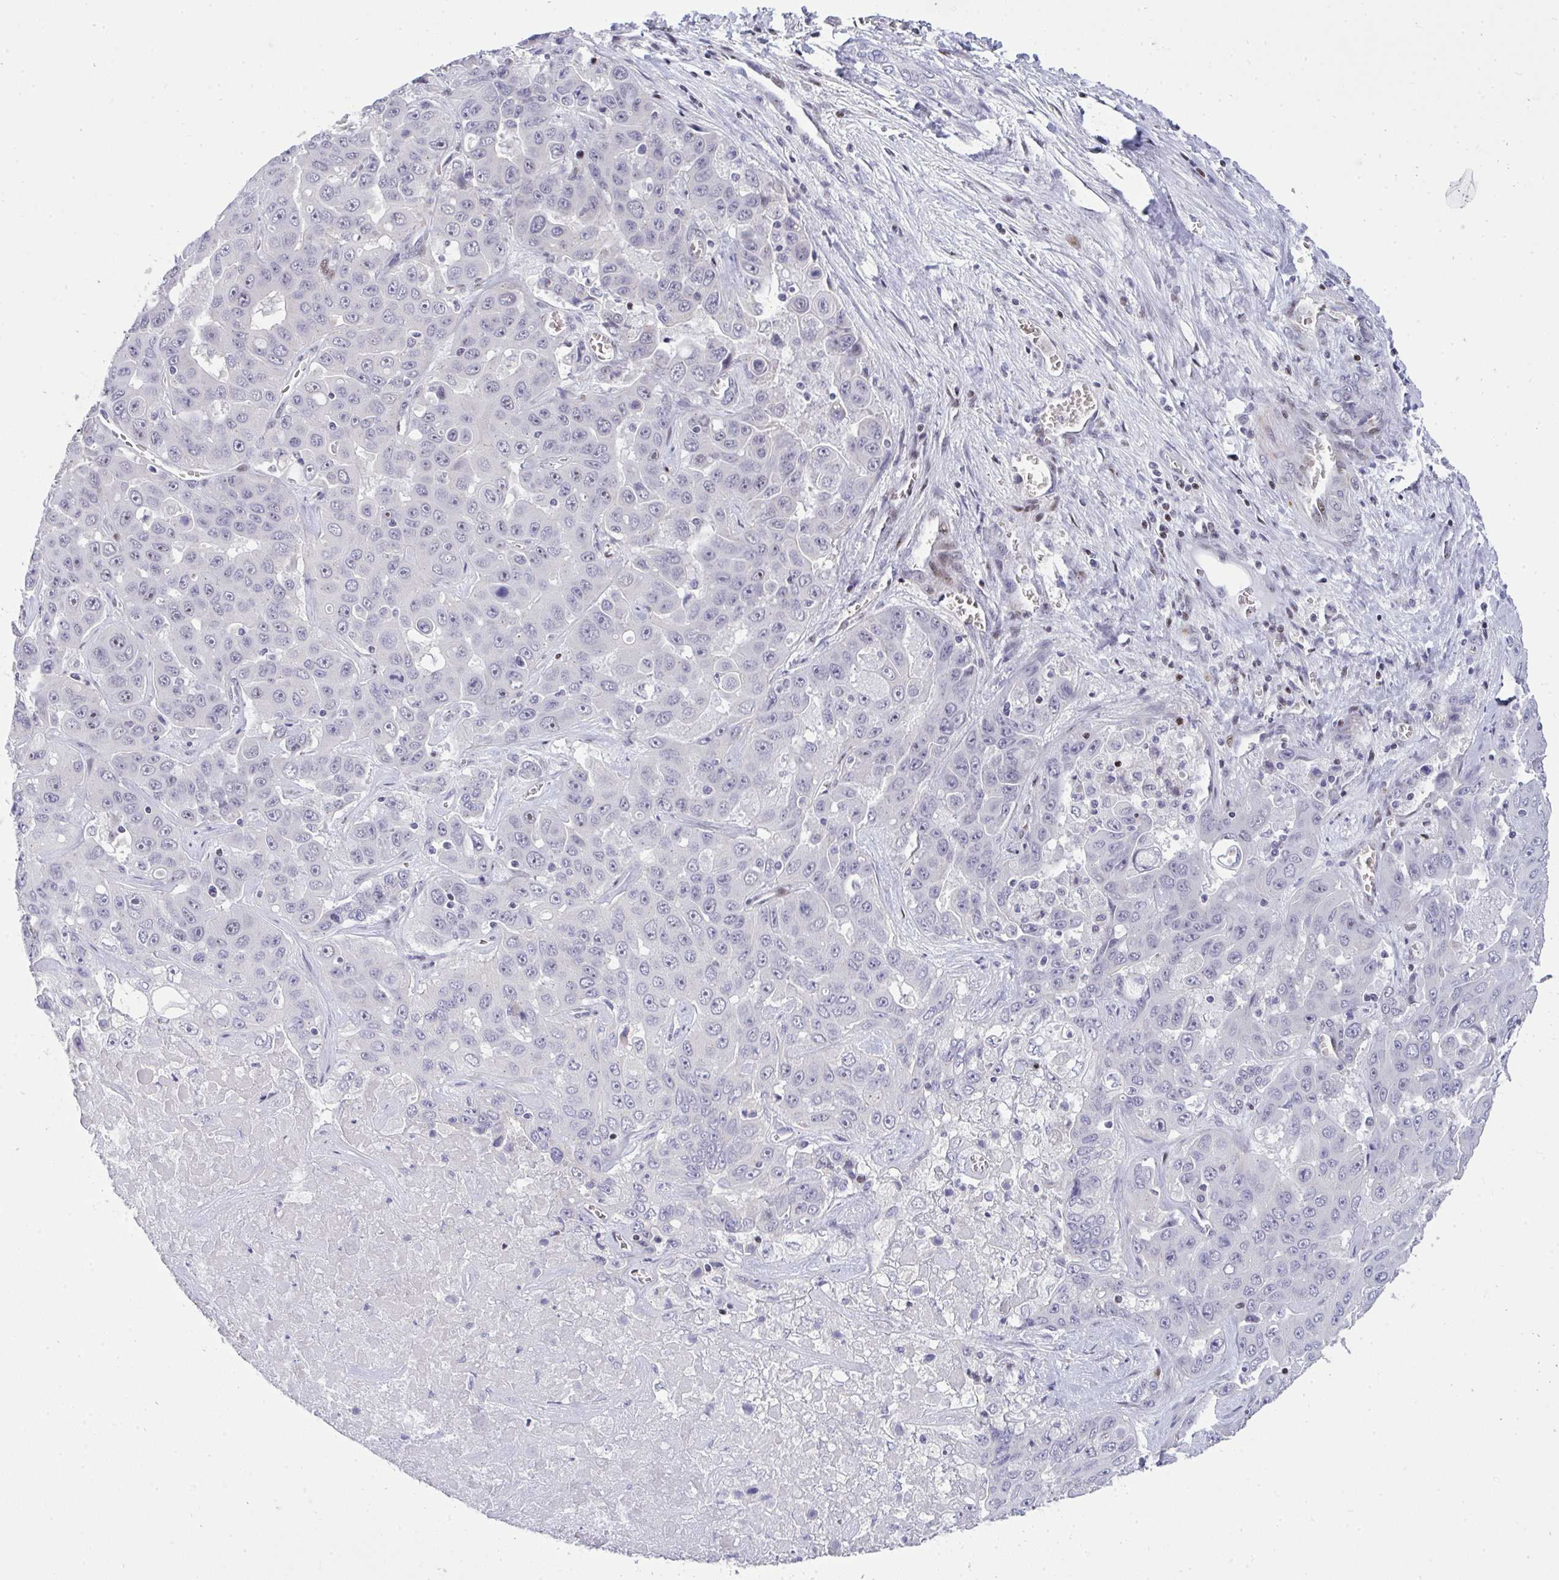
{"staining": {"intensity": "negative", "quantity": "none", "location": "none"}, "tissue": "liver cancer", "cell_type": "Tumor cells", "image_type": "cancer", "snomed": [{"axis": "morphology", "description": "Cholangiocarcinoma"}, {"axis": "topography", "description": "Liver"}], "caption": "High magnification brightfield microscopy of liver cholangiocarcinoma stained with DAB (3,3'-diaminobenzidine) (brown) and counterstained with hematoxylin (blue): tumor cells show no significant positivity. (DAB (3,3'-diaminobenzidine) immunohistochemistry visualized using brightfield microscopy, high magnification).", "gene": "PLPPR3", "patient": {"sex": "female", "age": 52}}